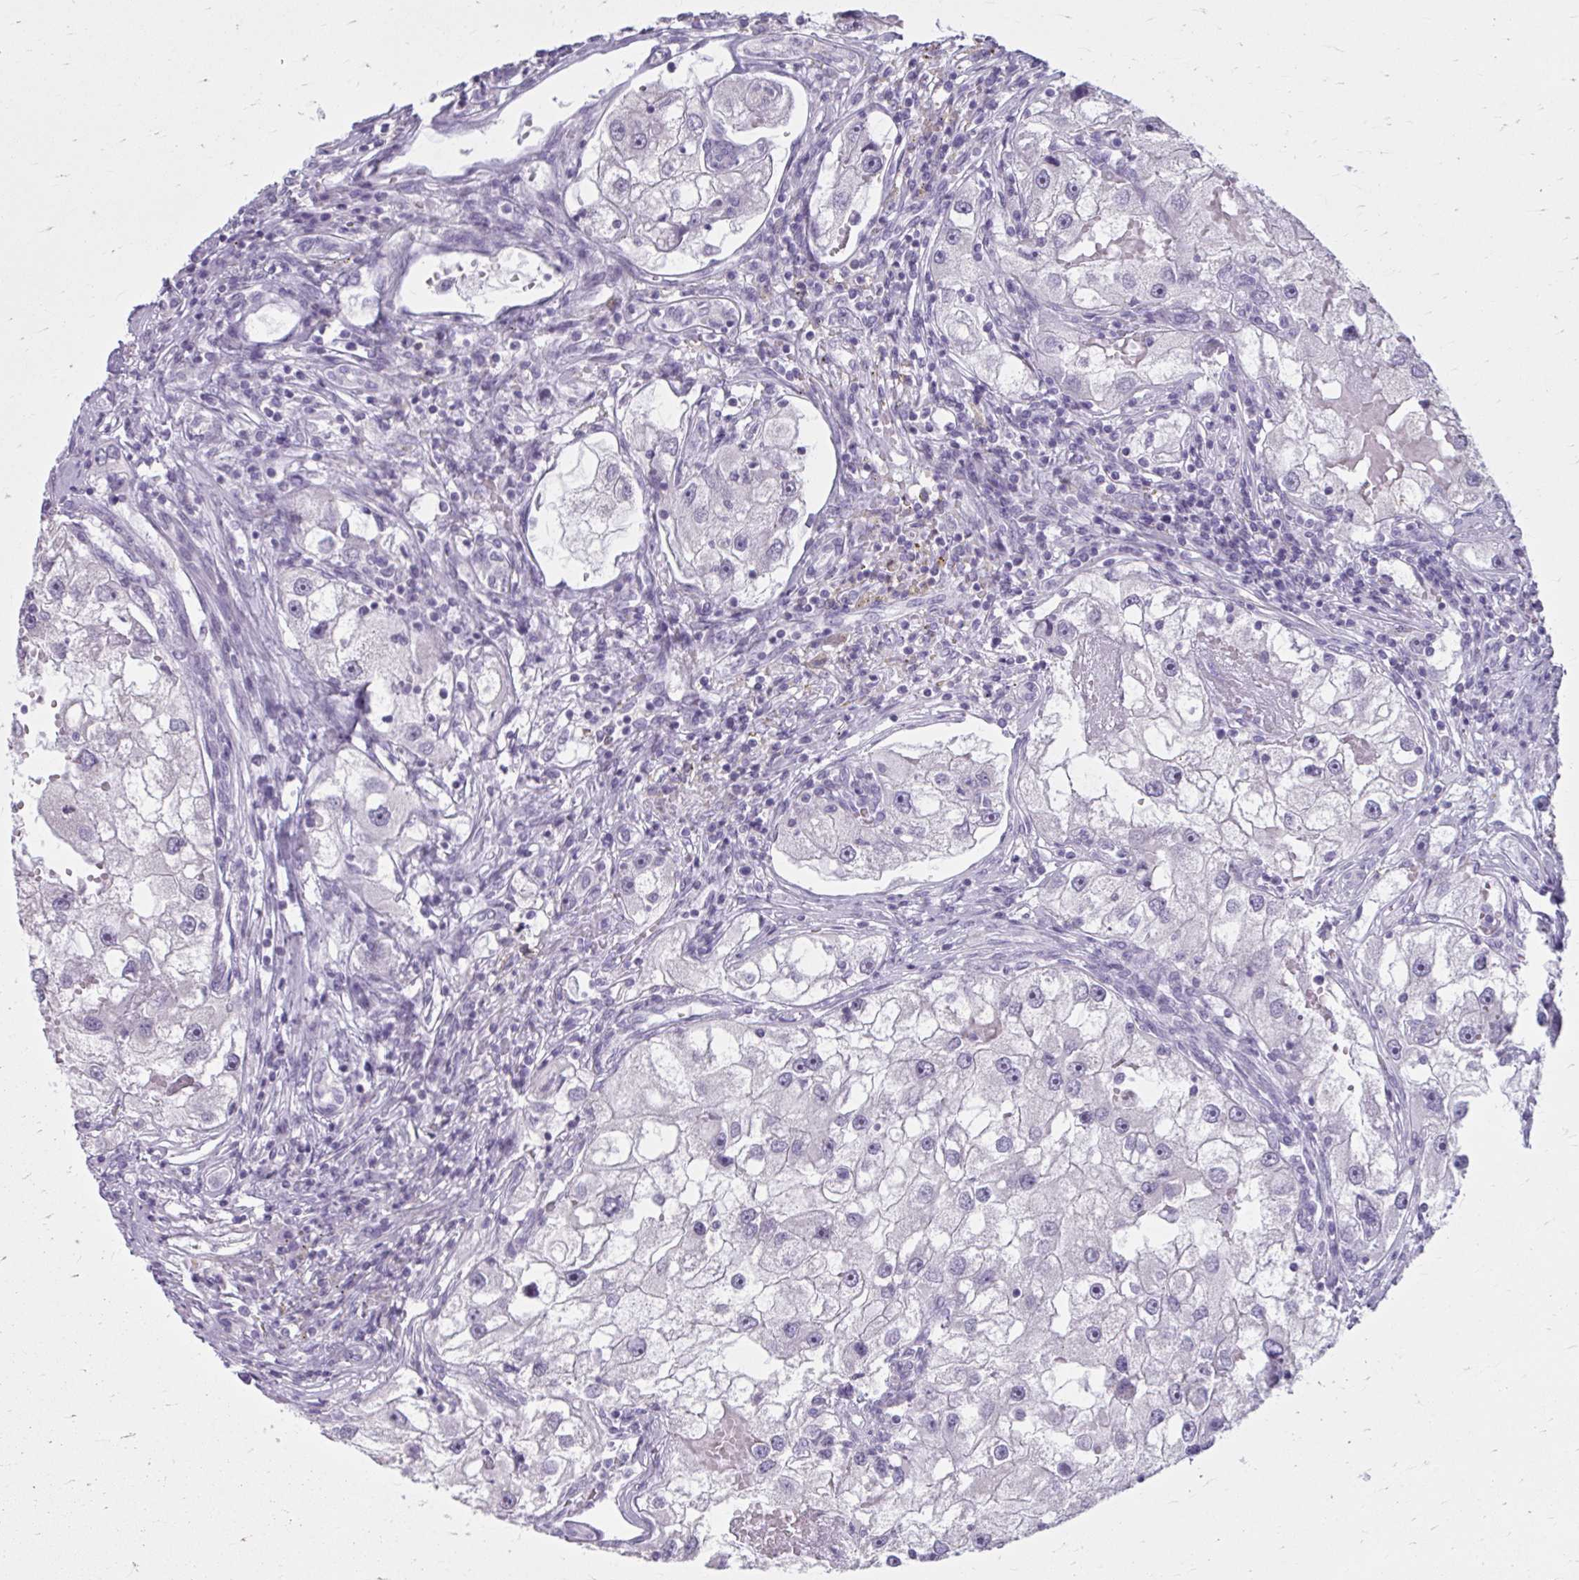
{"staining": {"intensity": "negative", "quantity": "none", "location": "none"}, "tissue": "renal cancer", "cell_type": "Tumor cells", "image_type": "cancer", "snomed": [{"axis": "morphology", "description": "Adenocarcinoma, NOS"}, {"axis": "topography", "description": "Kidney"}], "caption": "There is no significant staining in tumor cells of renal adenocarcinoma. (DAB IHC, high magnification).", "gene": "OR4B1", "patient": {"sex": "male", "age": 63}}